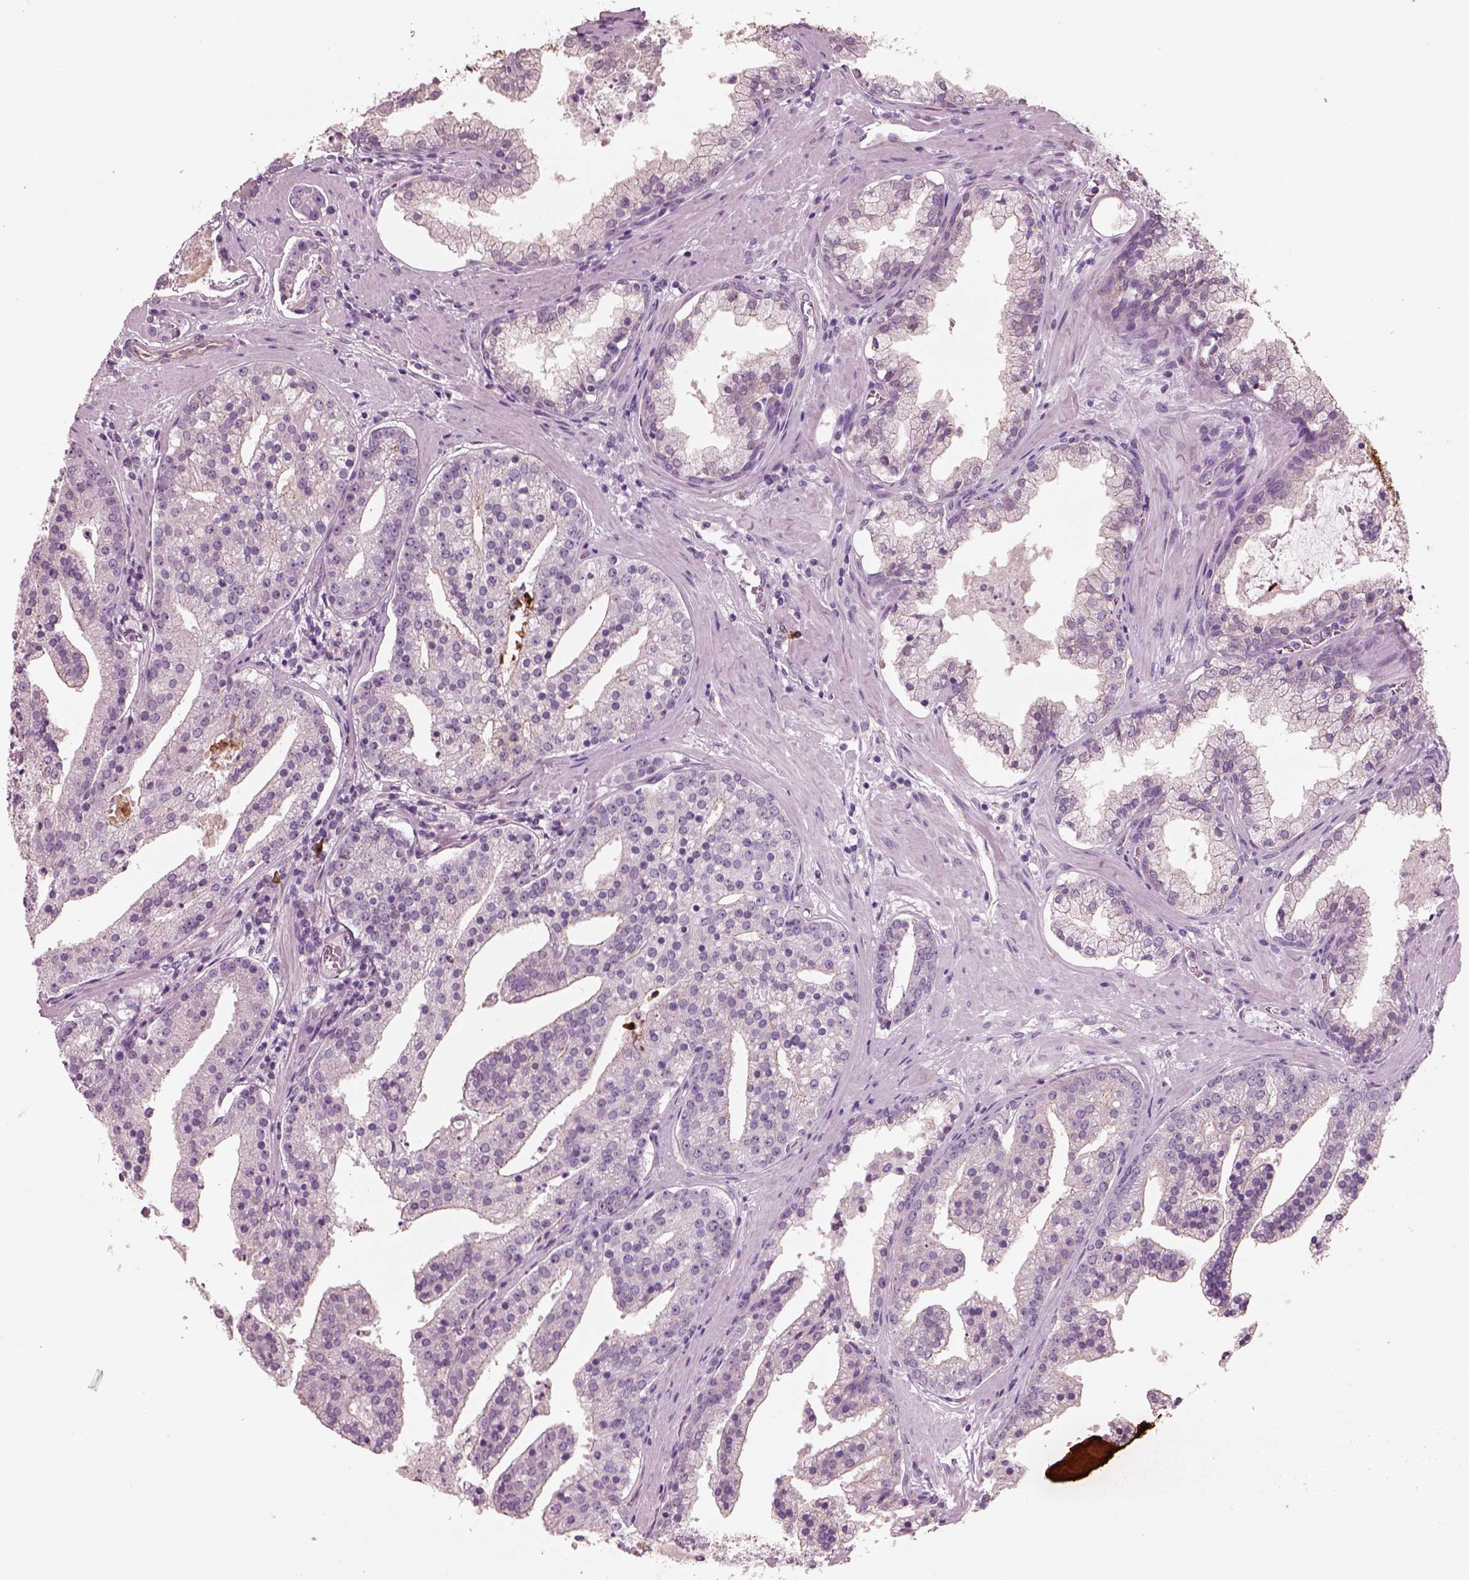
{"staining": {"intensity": "negative", "quantity": "none", "location": "none"}, "tissue": "prostate cancer", "cell_type": "Tumor cells", "image_type": "cancer", "snomed": [{"axis": "morphology", "description": "Adenocarcinoma, NOS"}, {"axis": "topography", "description": "Prostate and seminal vesicle, NOS"}, {"axis": "topography", "description": "Prostate"}], "caption": "IHC histopathology image of prostate cancer (adenocarcinoma) stained for a protein (brown), which exhibits no expression in tumor cells.", "gene": "IGLL1", "patient": {"sex": "male", "age": 44}}